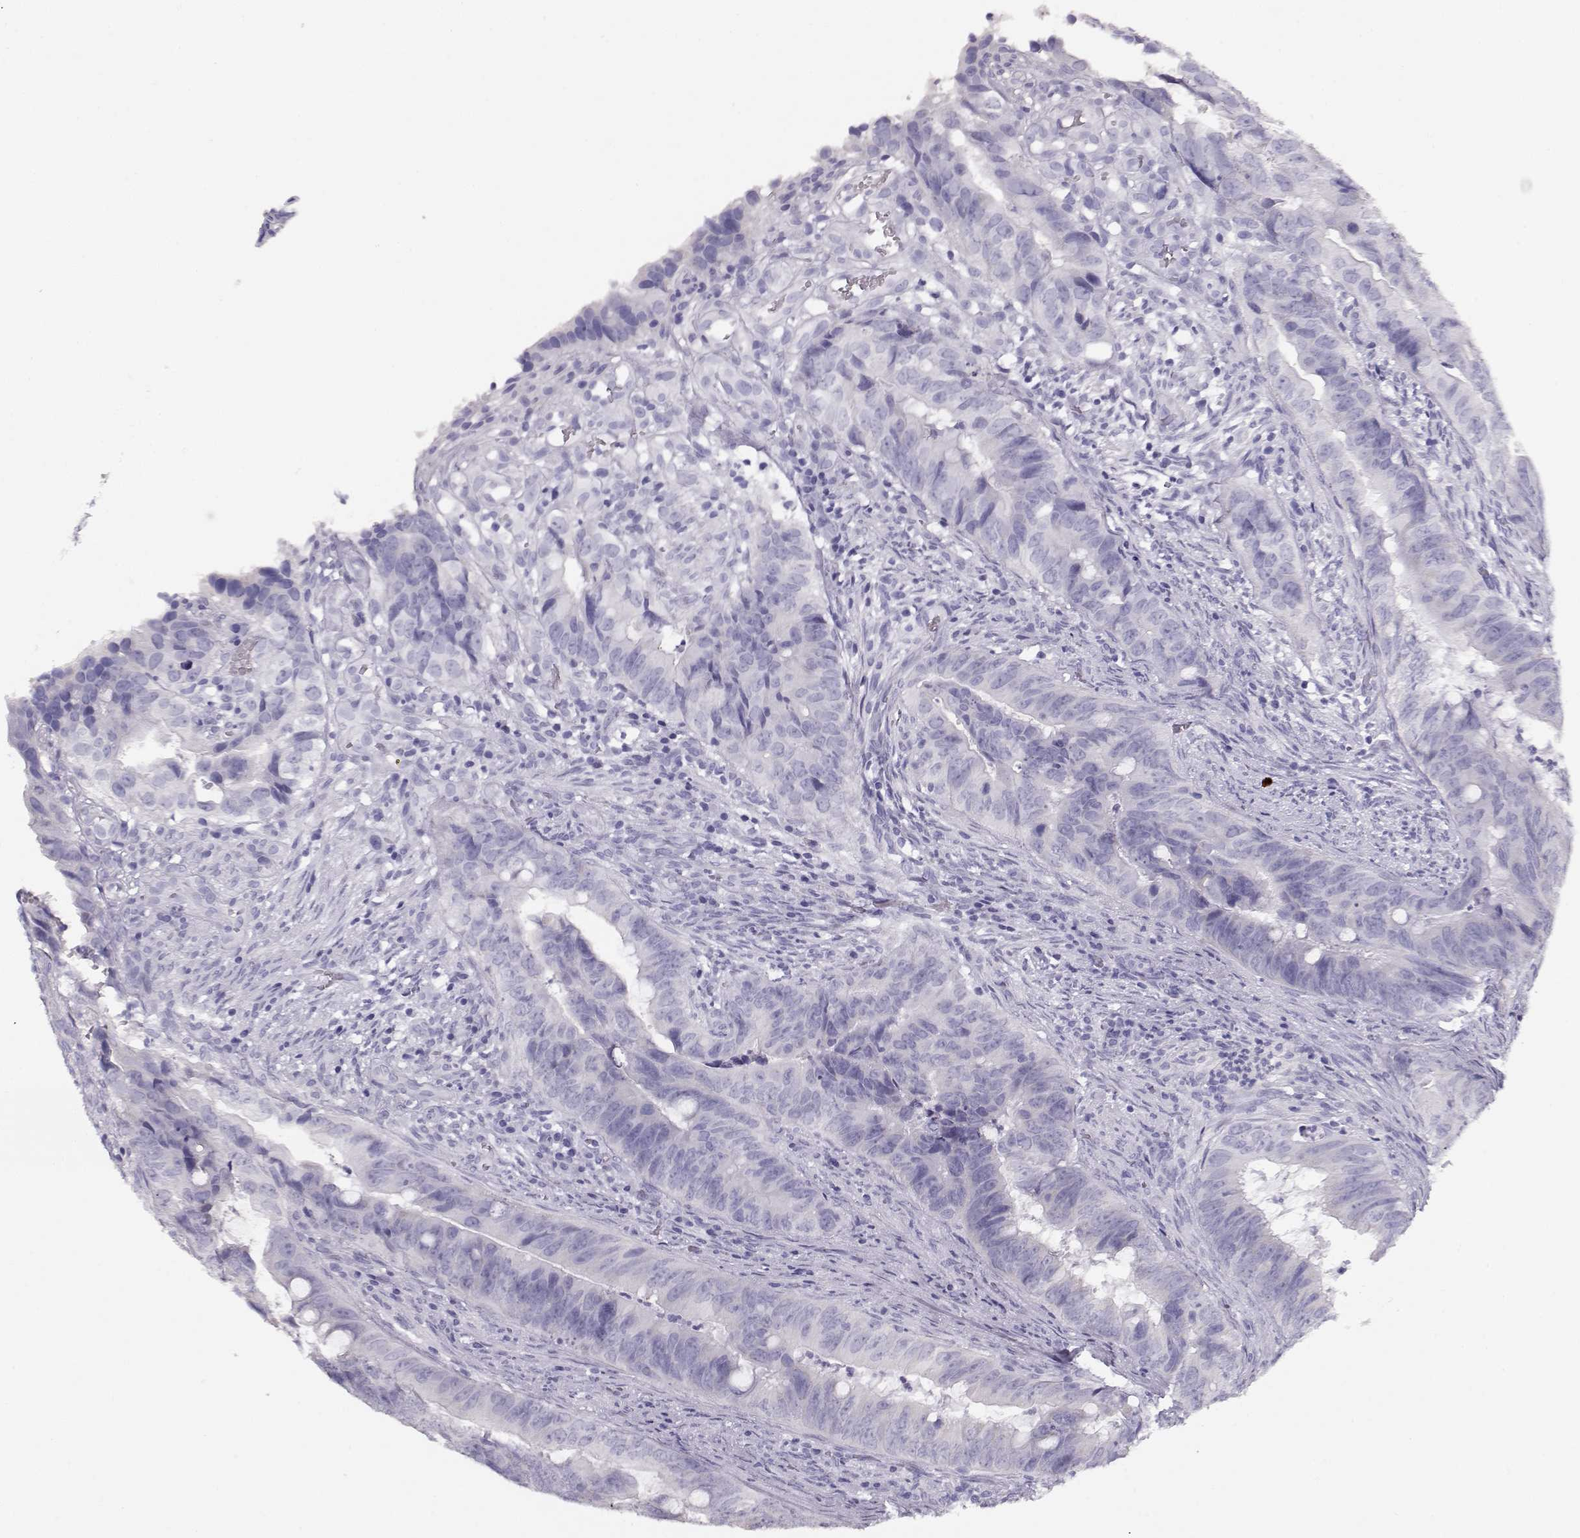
{"staining": {"intensity": "negative", "quantity": "none", "location": "none"}, "tissue": "colorectal cancer", "cell_type": "Tumor cells", "image_type": "cancer", "snomed": [{"axis": "morphology", "description": "Adenocarcinoma, NOS"}, {"axis": "topography", "description": "Colon"}], "caption": "The IHC photomicrograph has no significant expression in tumor cells of colorectal cancer tissue. (Brightfield microscopy of DAB (3,3'-diaminobenzidine) immunohistochemistry (IHC) at high magnification).", "gene": "MAGEC1", "patient": {"sex": "female", "age": 82}}